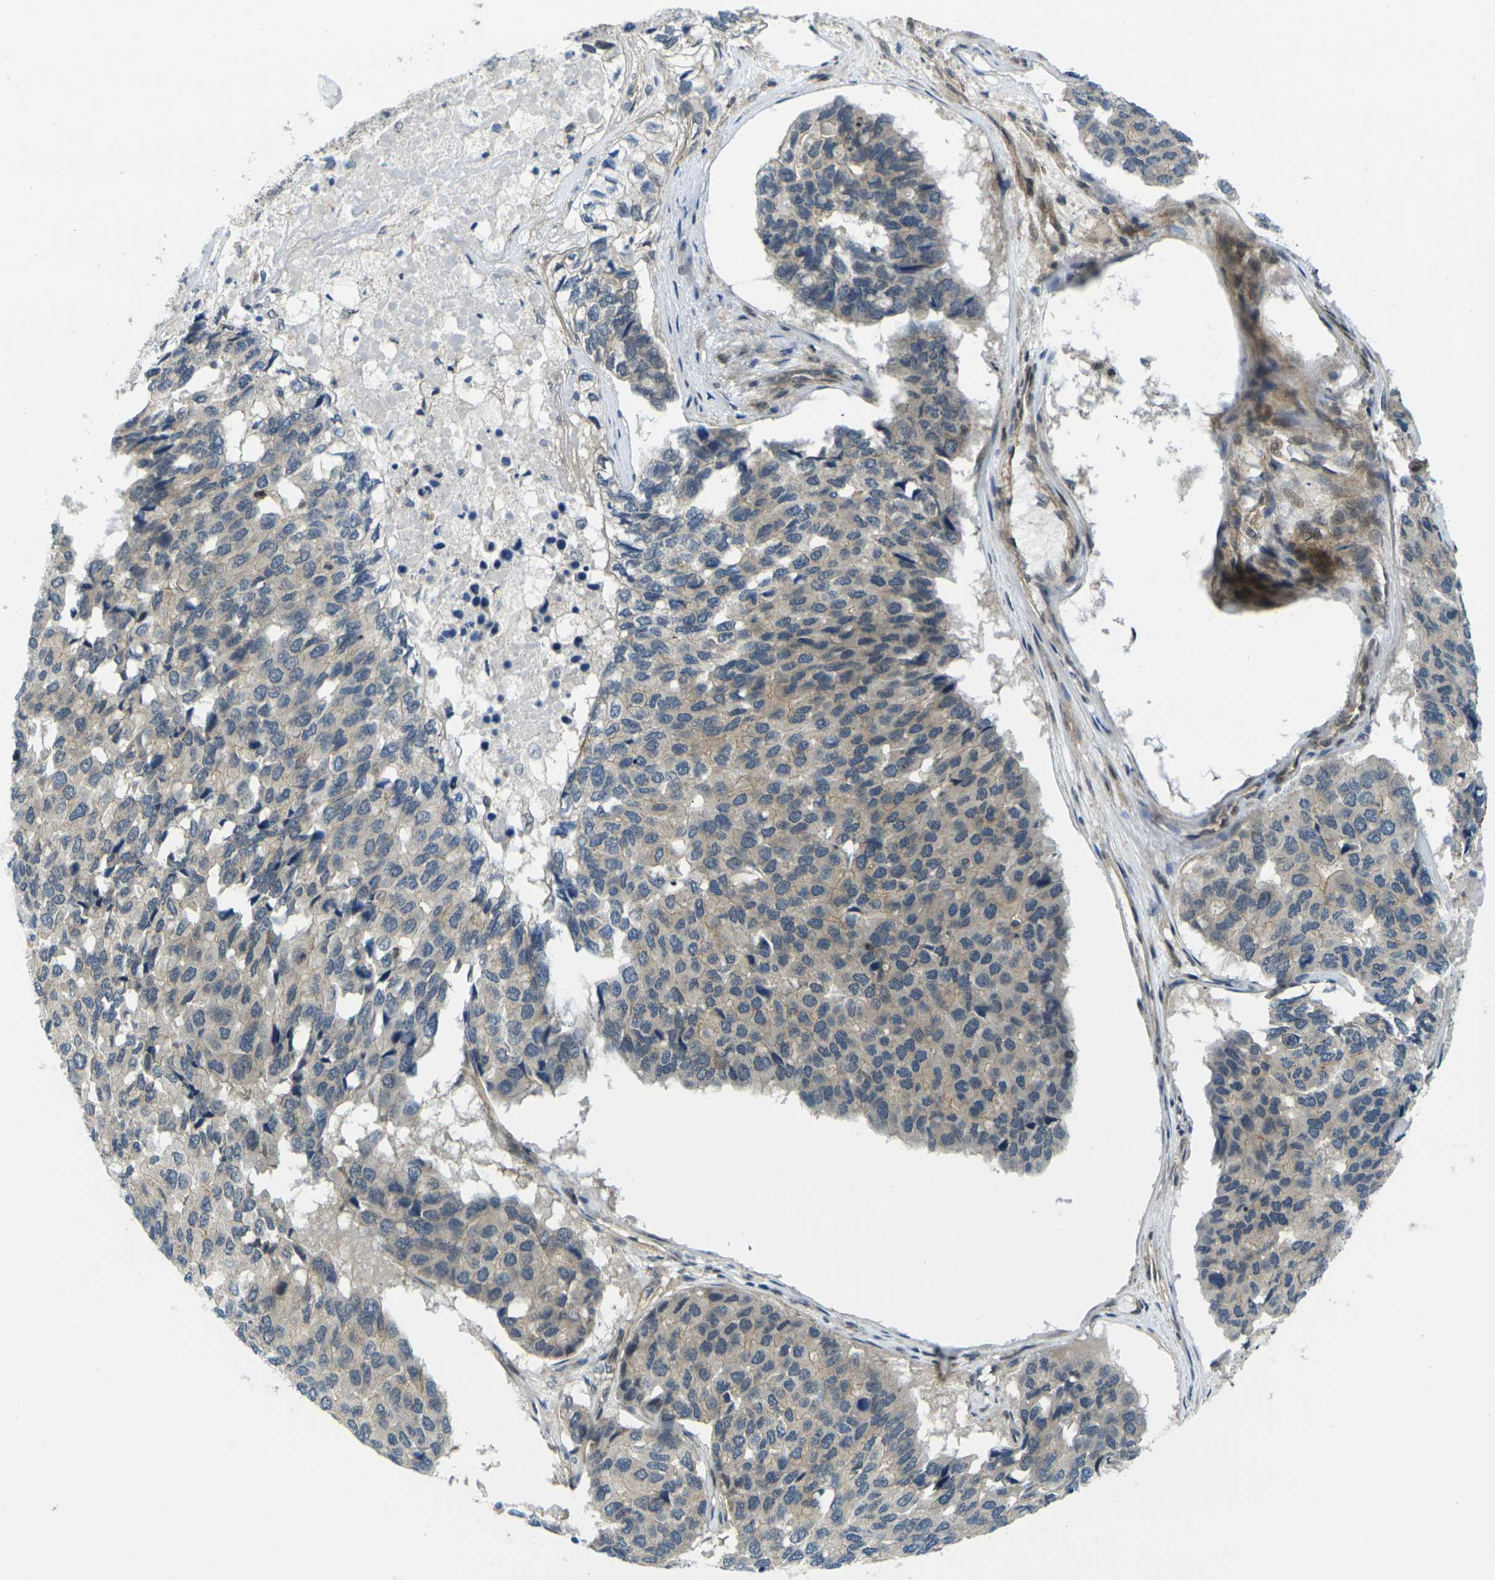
{"staining": {"intensity": "weak", "quantity": "<25%", "location": "cytoplasmic/membranous"}, "tissue": "pancreatic cancer", "cell_type": "Tumor cells", "image_type": "cancer", "snomed": [{"axis": "morphology", "description": "Adenocarcinoma, NOS"}, {"axis": "topography", "description": "Pancreas"}], "caption": "High magnification brightfield microscopy of pancreatic cancer stained with DAB (3,3'-diaminobenzidine) (brown) and counterstained with hematoxylin (blue): tumor cells show no significant expression.", "gene": "KCTD10", "patient": {"sex": "male", "age": 50}}